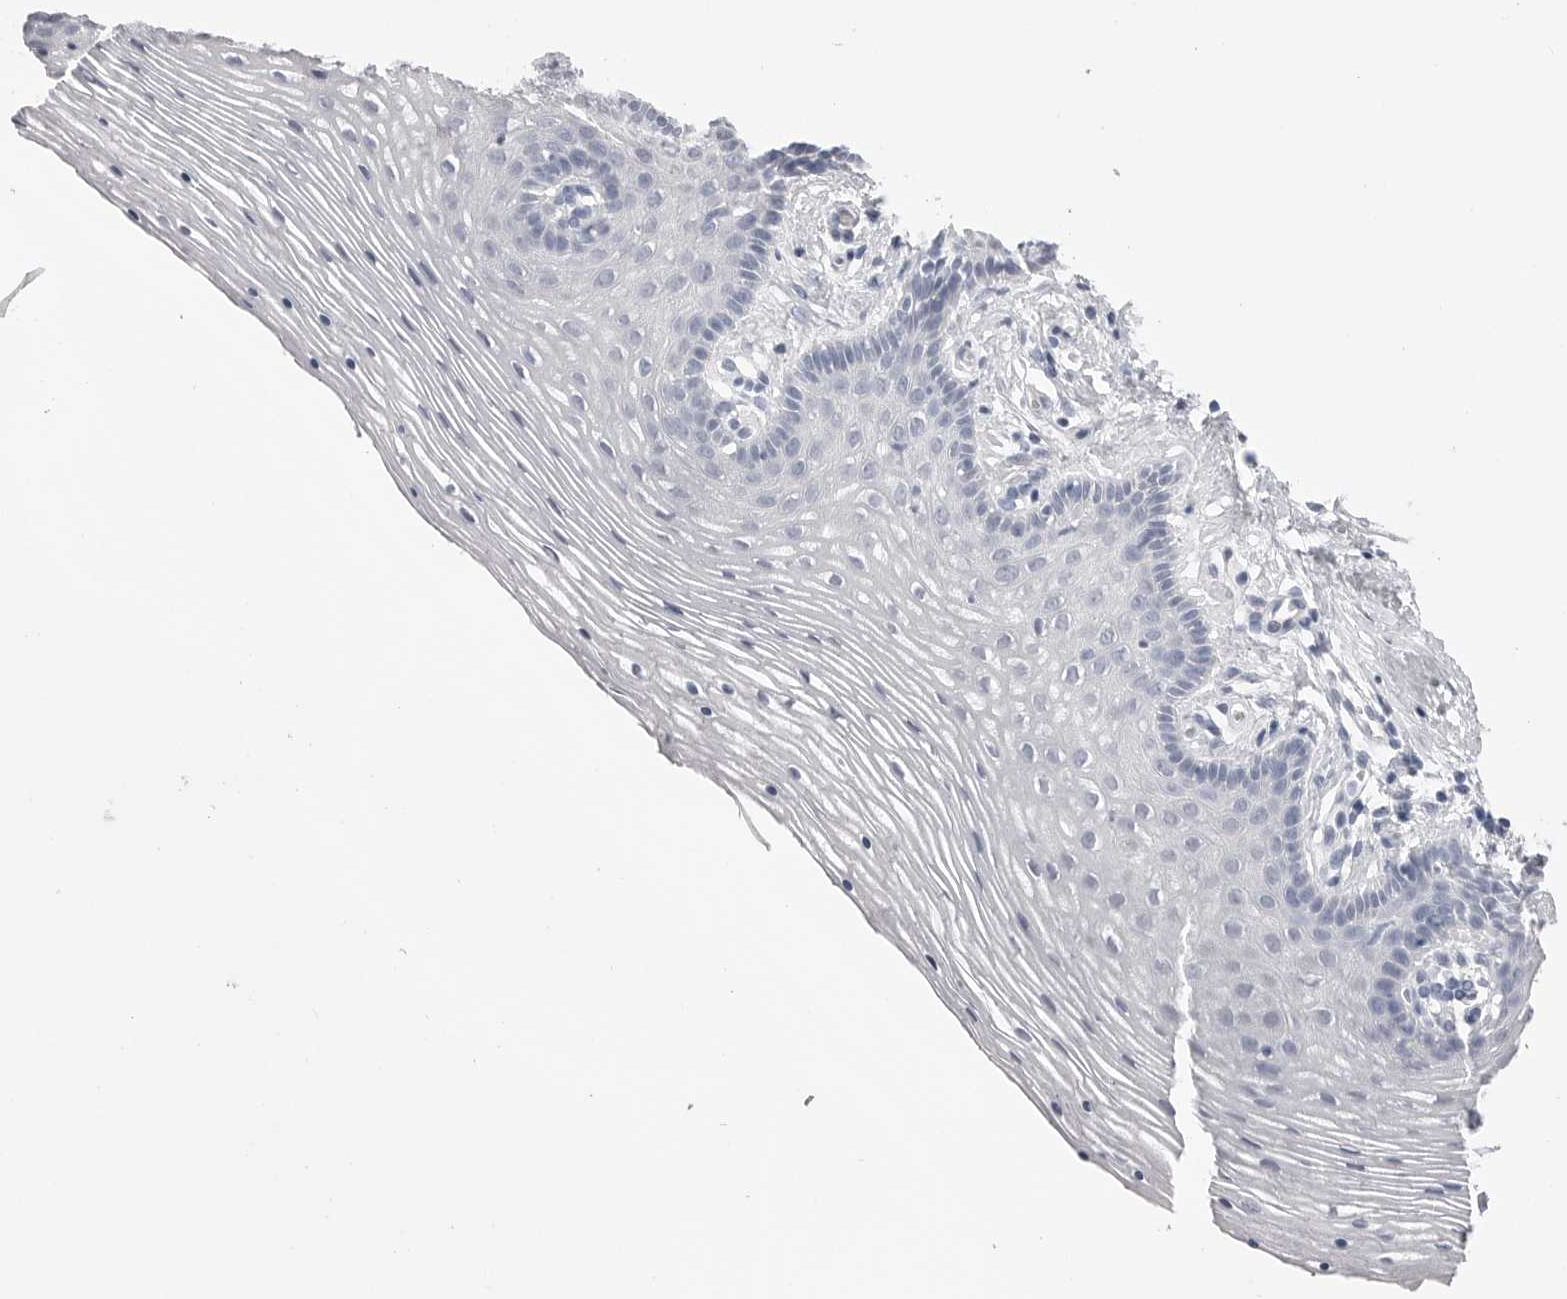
{"staining": {"intensity": "negative", "quantity": "none", "location": "none"}, "tissue": "vagina", "cell_type": "Squamous epithelial cells", "image_type": "normal", "snomed": [{"axis": "morphology", "description": "Normal tissue, NOS"}, {"axis": "topography", "description": "Vagina"}], "caption": "Squamous epithelial cells are negative for brown protein staining in benign vagina. (Stains: DAB (3,3'-diaminobenzidine) immunohistochemistry with hematoxylin counter stain, Microscopy: brightfield microscopy at high magnification).", "gene": "CPB1", "patient": {"sex": "female", "age": 32}}